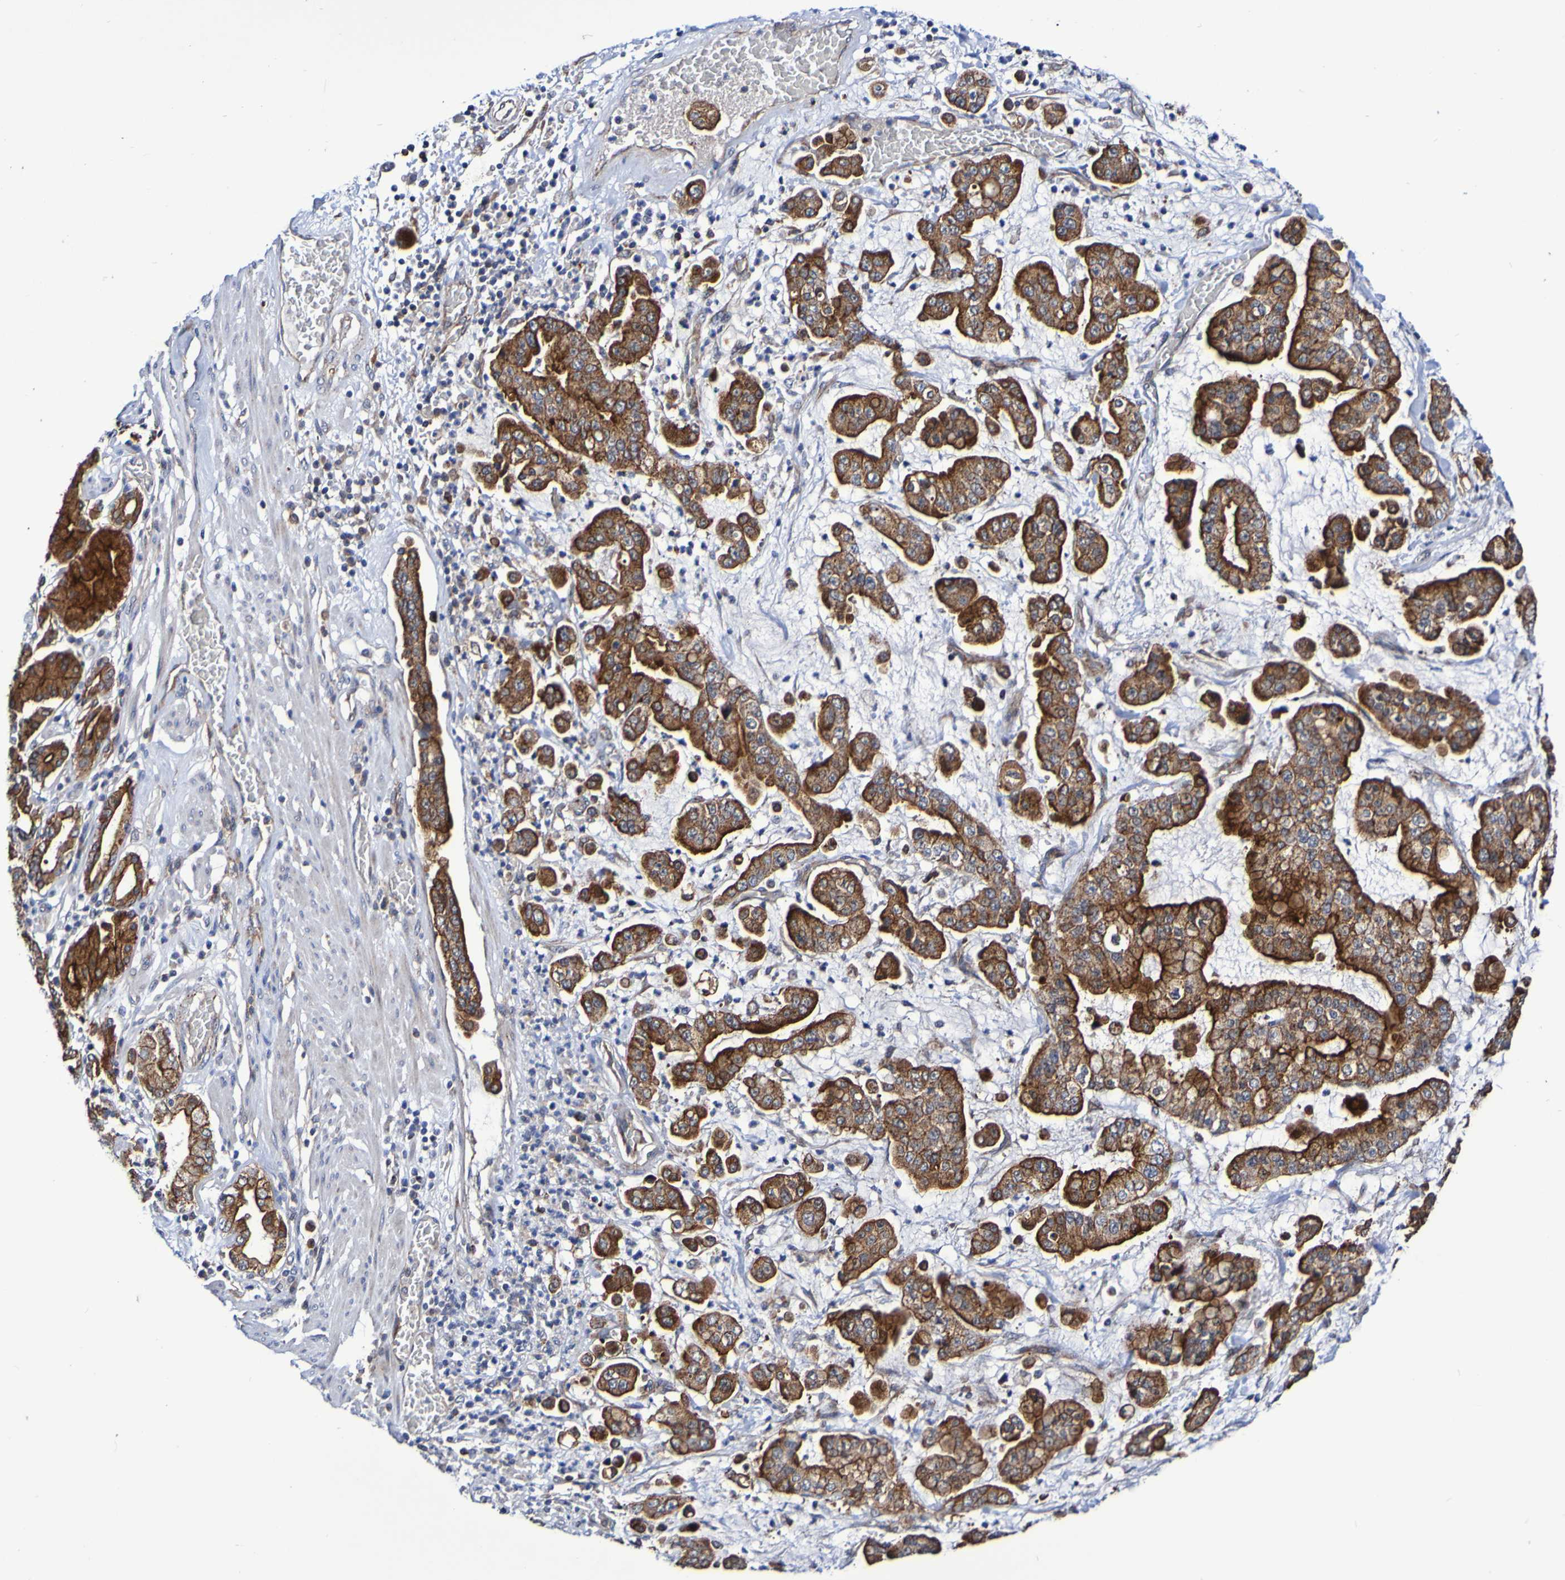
{"staining": {"intensity": "strong", "quantity": ">75%", "location": "cytoplasmic/membranous"}, "tissue": "stomach cancer", "cell_type": "Tumor cells", "image_type": "cancer", "snomed": [{"axis": "morphology", "description": "Normal tissue, NOS"}, {"axis": "morphology", "description": "Adenocarcinoma, NOS"}, {"axis": "topography", "description": "Stomach, upper"}, {"axis": "topography", "description": "Stomach"}], "caption": "A photomicrograph of stomach adenocarcinoma stained for a protein demonstrates strong cytoplasmic/membranous brown staining in tumor cells.", "gene": "GJB1", "patient": {"sex": "male", "age": 76}}